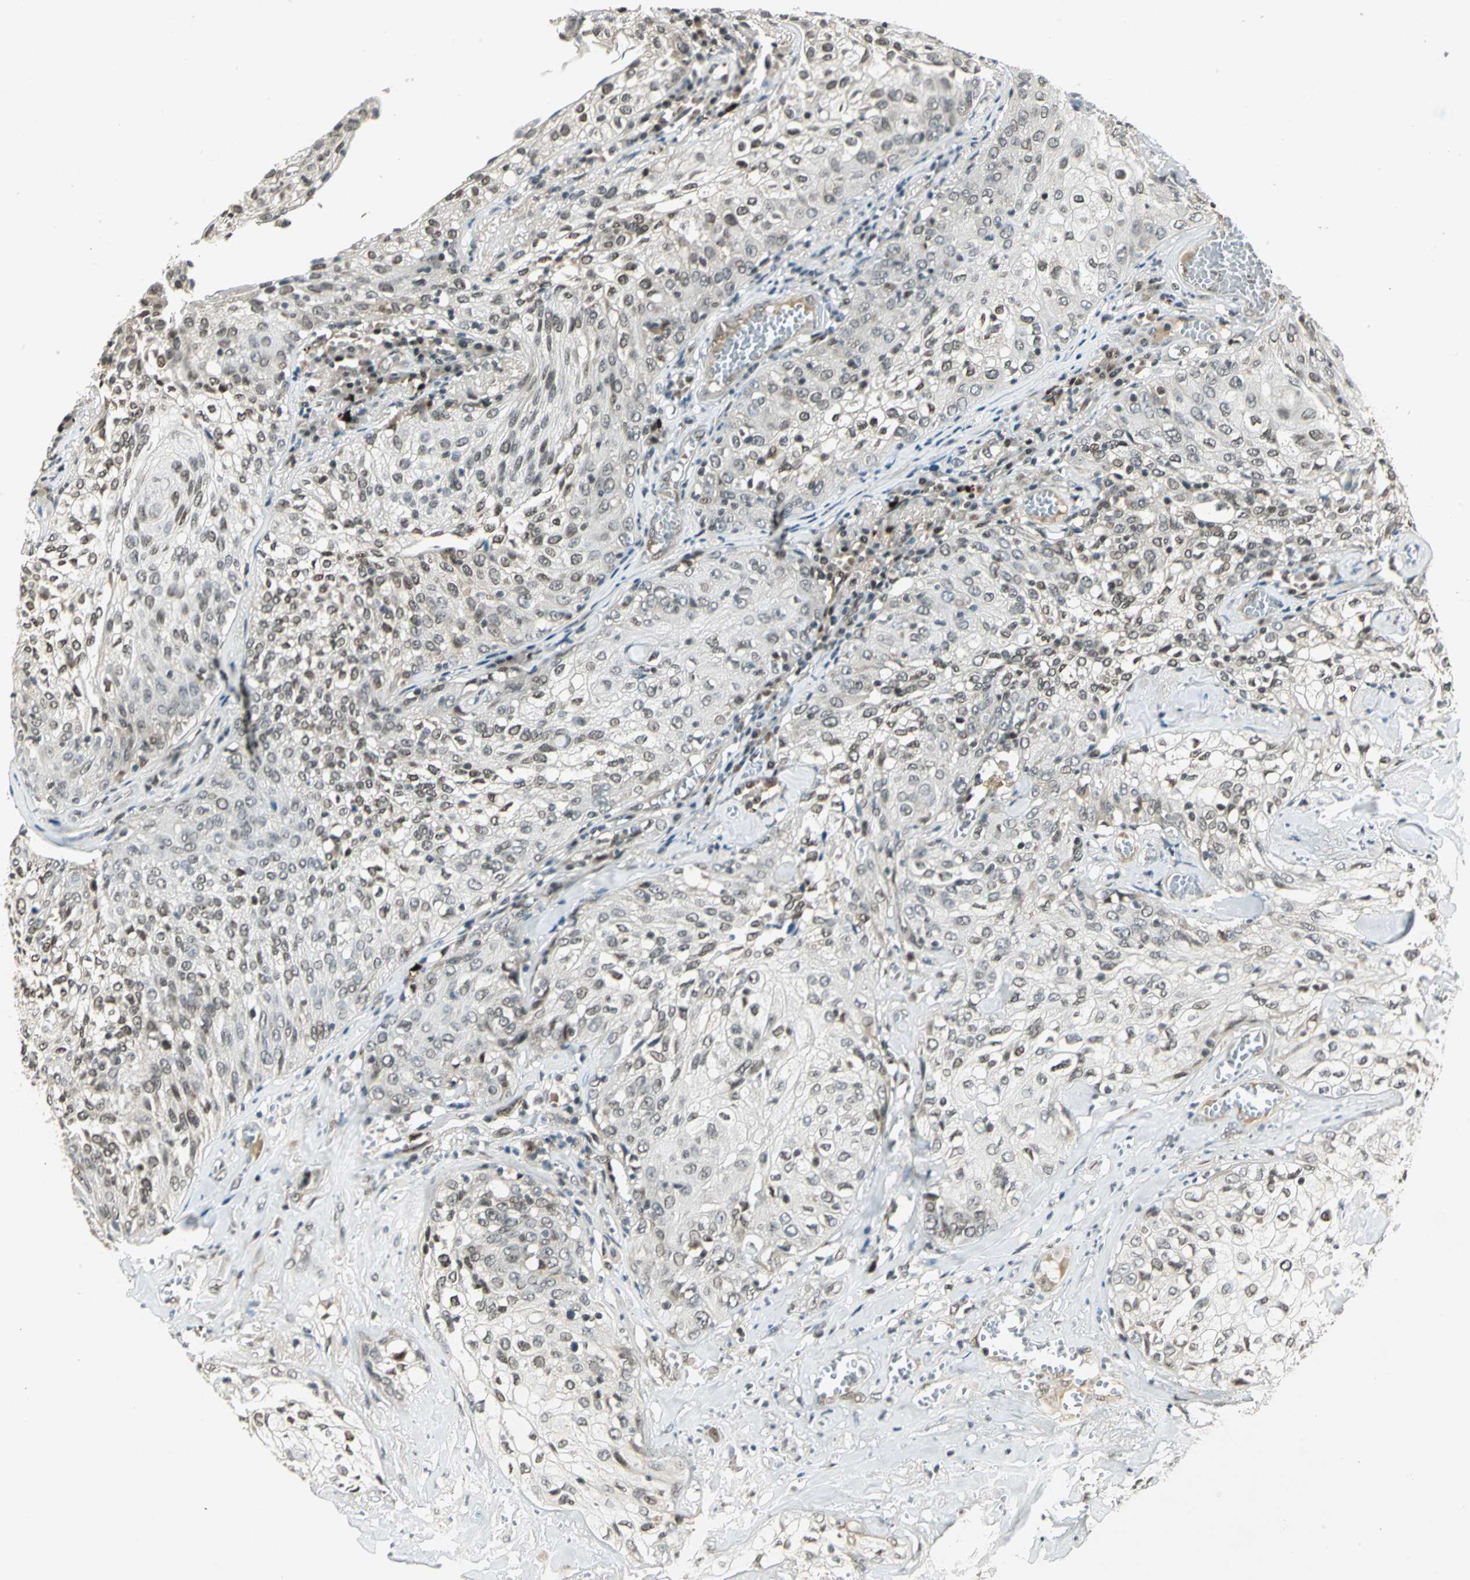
{"staining": {"intensity": "weak", "quantity": "<25%", "location": "nuclear"}, "tissue": "skin cancer", "cell_type": "Tumor cells", "image_type": "cancer", "snomed": [{"axis": "morphology", "description": "Squamous cell carcinoma, NOS"}, {"axis": "topography", "description": "Skin"}], "caption": "This is a photomicrograph of immunohistochemistry (IHC) staining of squamous cell carcinoma (skin), which shows no staining in tumor cells.", "gene": "RAD17", "patient": {"sex": "male", "age": 65}}